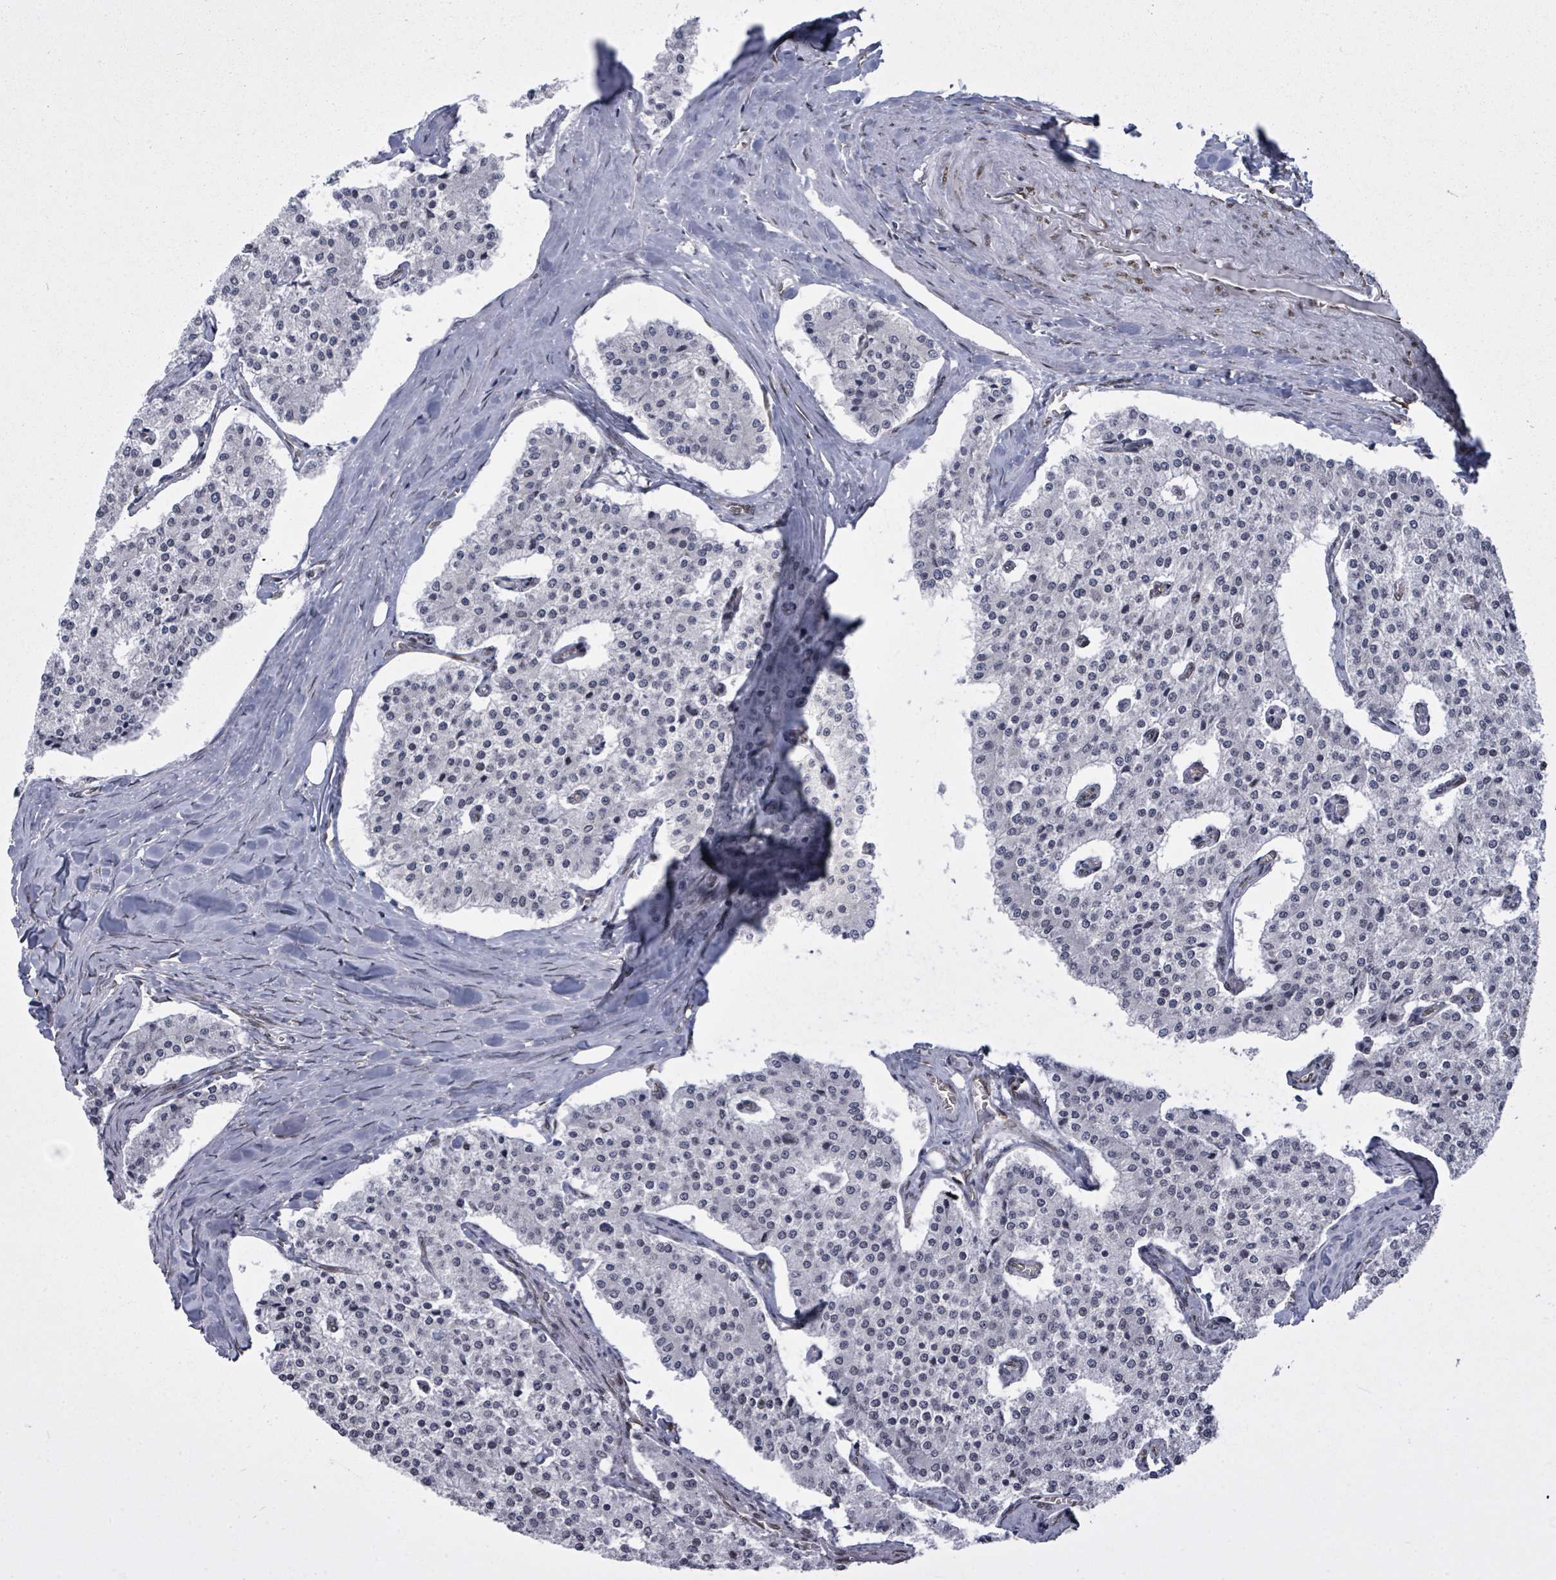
{"staining": {"intensity": "negative", "quantity": "none", "location": "none"}, "tissue": "carcinoid", "cell_type": "Tumor cells", "image_type": "cancer", "snomed": [{"axis": "morphology", "description": "Carcinoid, malignant, NOS"}, {"axis": "topography", "description": "Colon"}], "caption": "Carcinoid was stained to show a protein in brown. There is no significant positivity in tumor cells.", "gene": "ARFGAP1", "patient": {"sex": "female", "age": 52}}